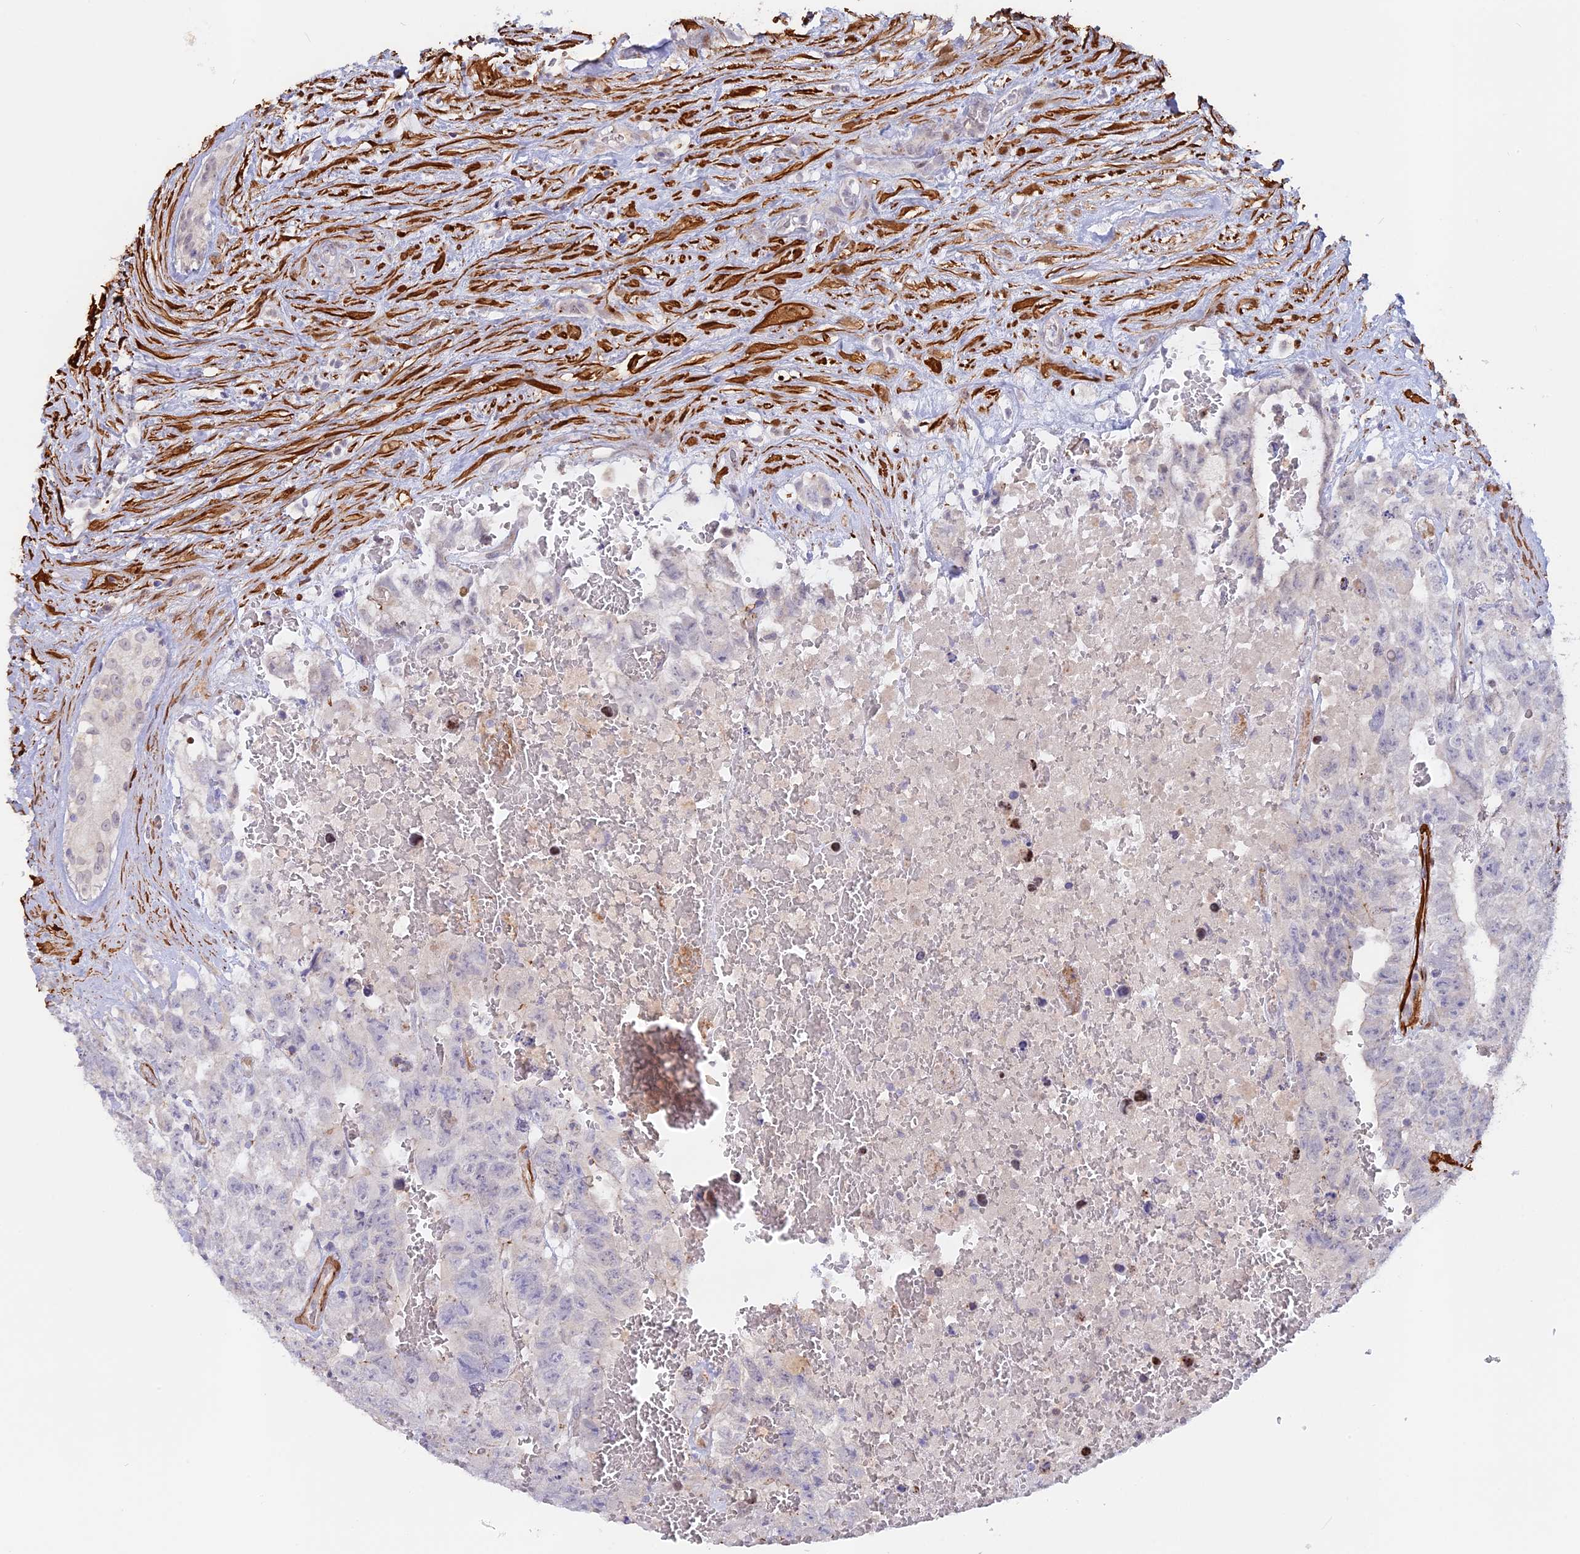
{"staining": {"intensity": "negative", "quantity": "none", "location": "none"}, "tissue": "testis cancer", "cell_type": "Tumor cells", "image_type": "cancer", "snomed": [{"axis": "morphology", "description": "Carcinoma, Embryonal, NOS"}, {"axis": "topography", "description": "Testis"}], "caption": "Immunohistochemical staining of testis cancer reveals no significant staining in tumor cells.", "gene": "CCDC154", "patient": {"sex": "male", "age": 26}}